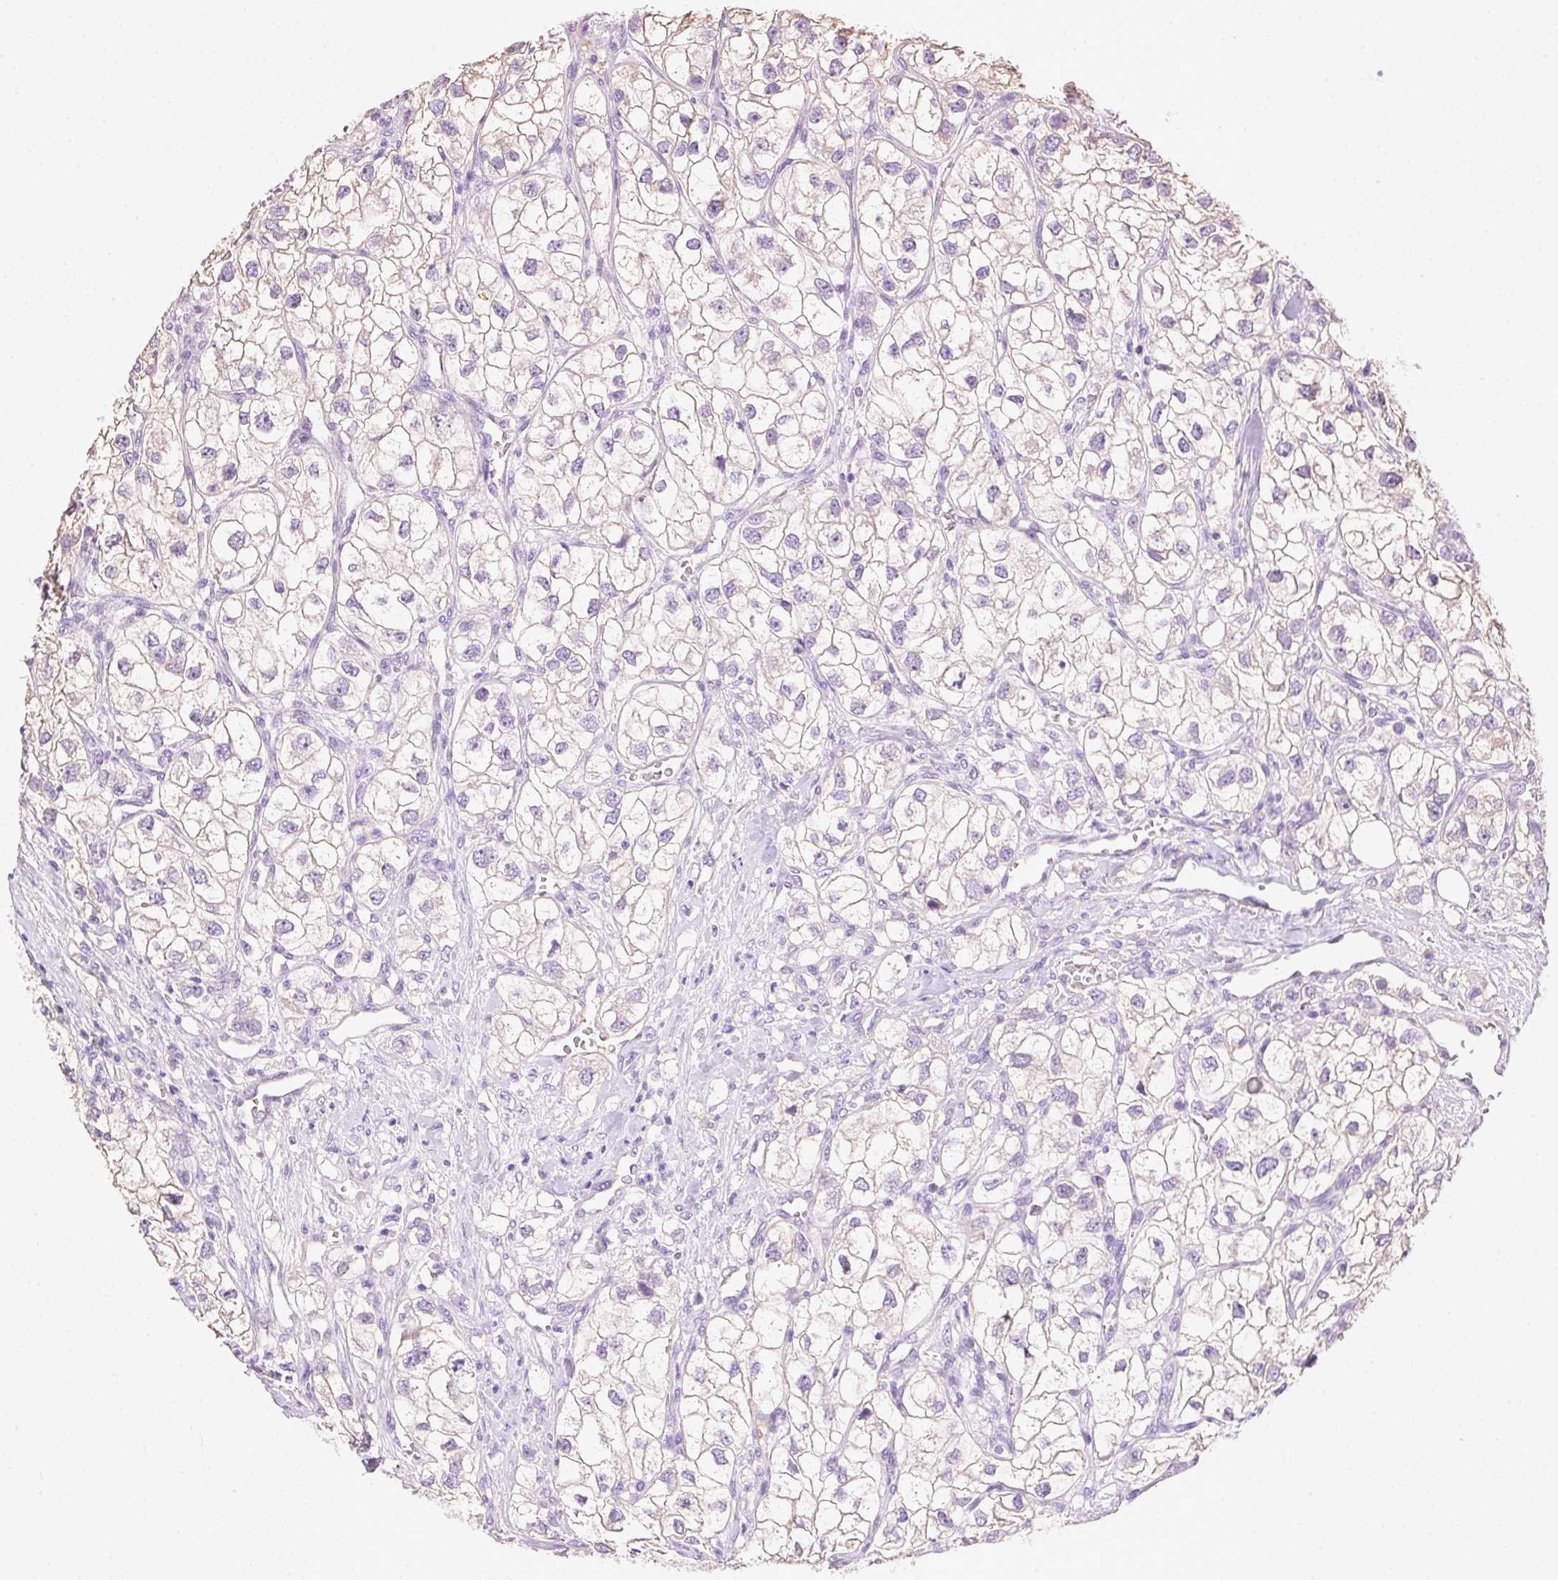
{"staining": {"intensity": "negative", "quantity": "none", "location": "none"}, "tissue": "renal cancer", "cell_type": "Tumor cells", "image_type": "cancer", "snomed": [{"axis": "morphology", "description": "Adenocarcinoma, NOS"}, {"axis": "topography", "description": "Kidney"}], "caption": "Immunohistochemistry micrograph of neoplastic tissue: human renal cancer stained with DAB (3,3'-diaminobenzidine) reveals no significant protein expression in tumor cells.", "gene": "SYCE2", "patient": {"sex": "male", "age": 59}}